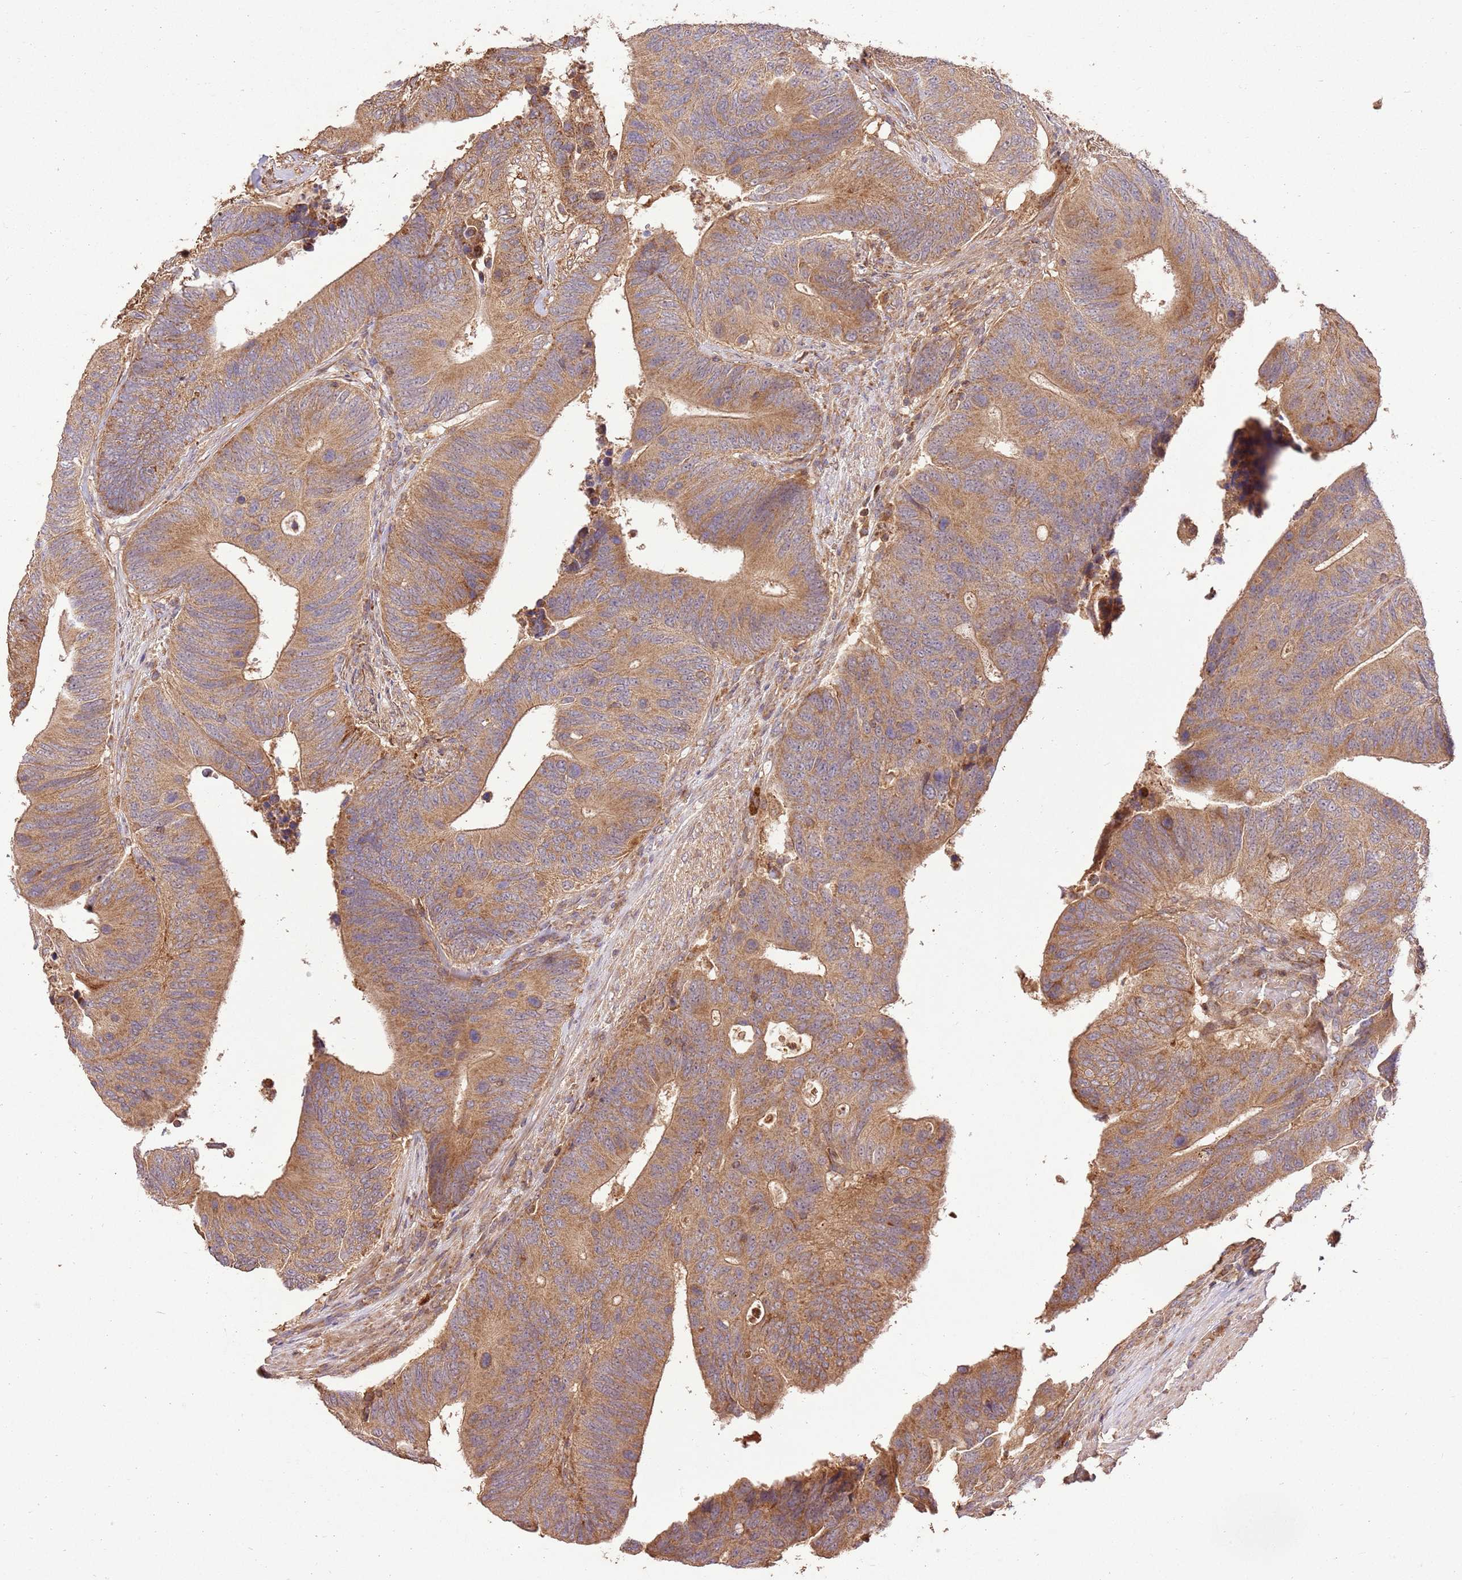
{"staining": {"intensity": "moderate", "quantity": ">75%", "location": "cytoplasmic/membranous"}, "tissue": "colorectal cancer", "cell_type": "Tumor cells", "image_type": "cancer", "snomed": [{"axis": "morphology", "description": "Adenocarcinoma, NOS"}, {"axis": "topography", "description": "Colon"}], "caption": "This is a histology image of IHC staining of colorectal adenocarcinoma, which shows moderate positivity in the cytoplasmic/membranous of tumor cells.", "gene": "LRRC28", "patient": {"sex": "male", "age": 87}}